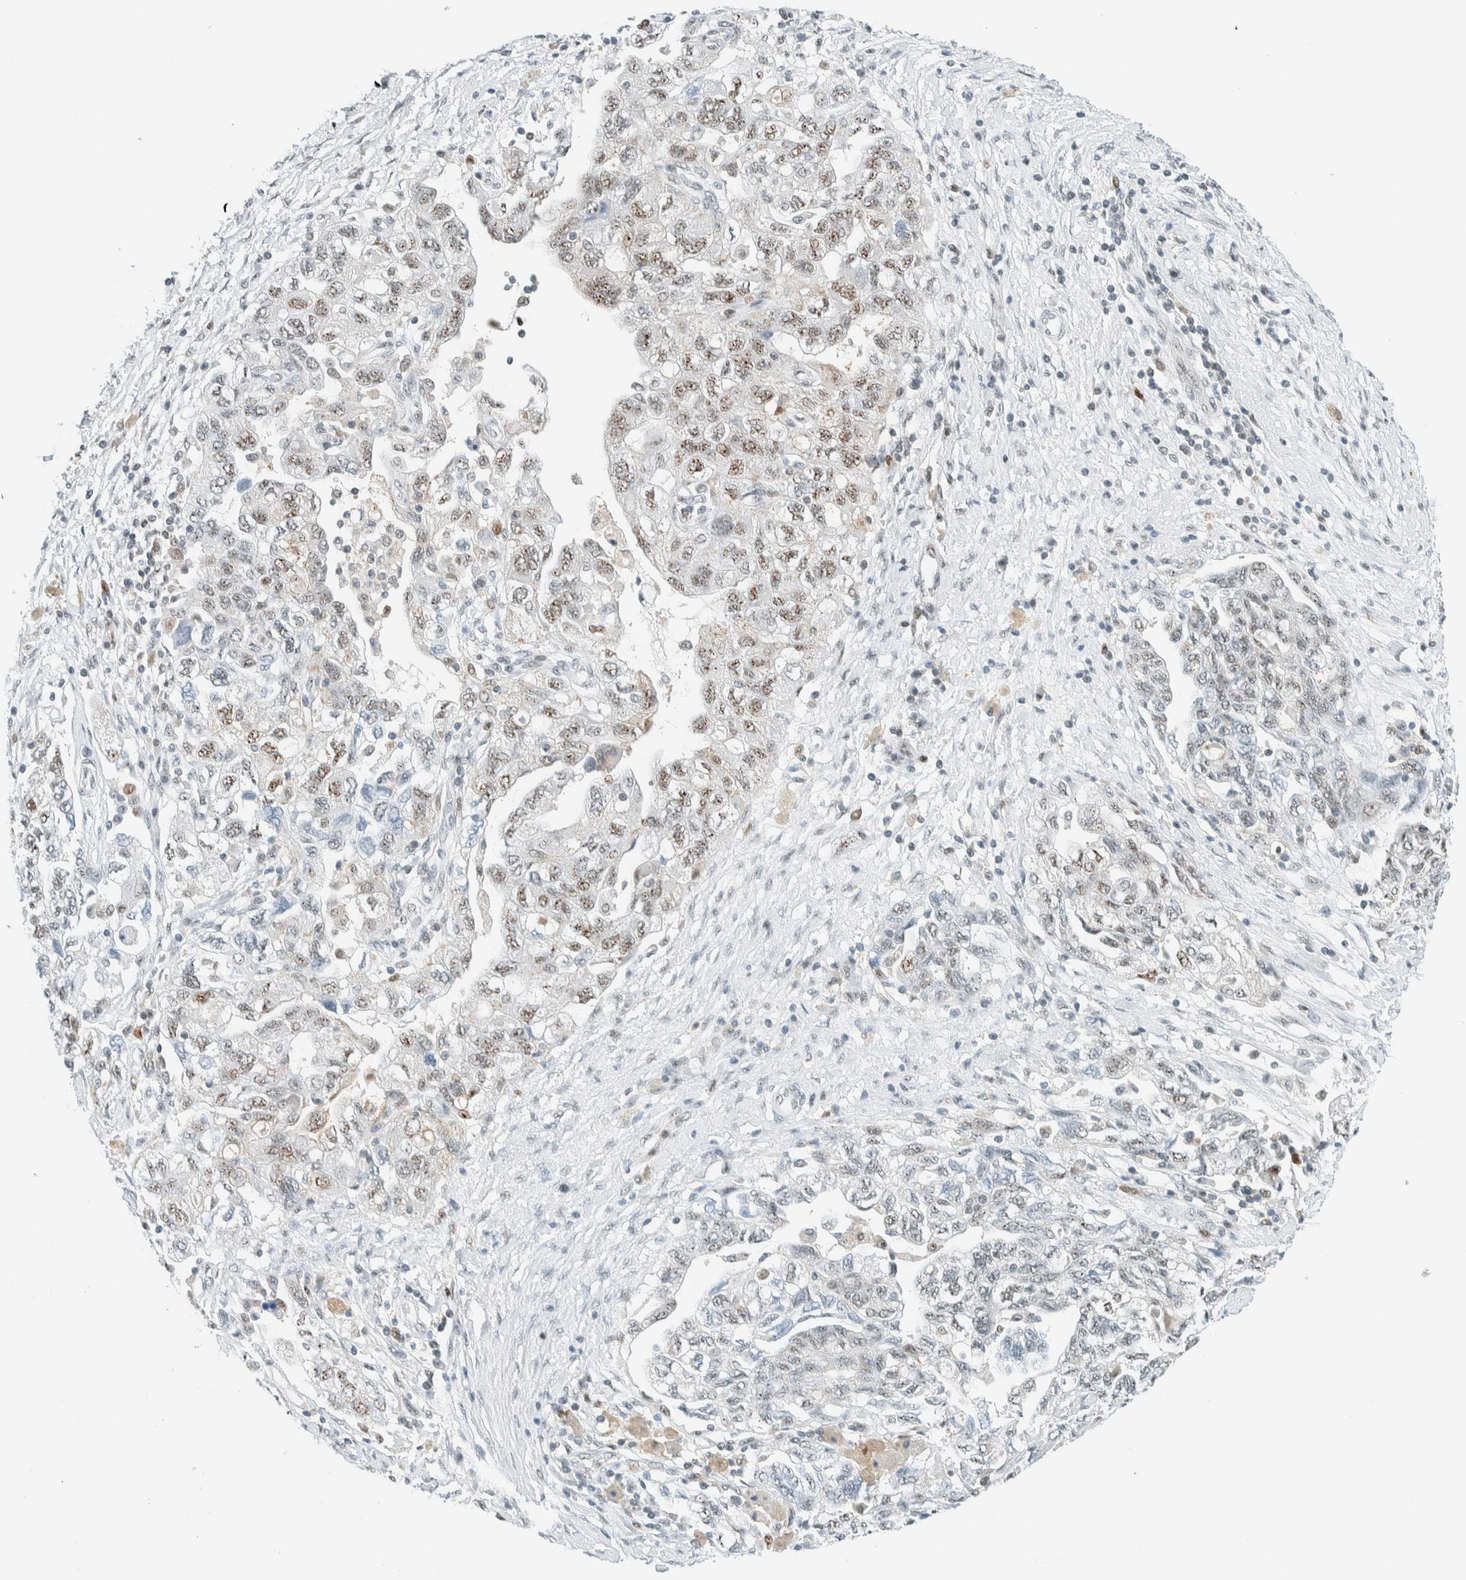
{"staining": {"intensity": "weak", "quantity": ">75%", "location": "nuclear"}, "tissue": "ovarian cancer", "cell_type": "Tumor cells", "image_type": "cancer", "snomed": [{"axis": "morphology", "description": "Carcinoma, NOS"}, {"axis": "morphology", "description": "Cystadenocarcinoma, serous, NOS"}, {"axis": "topography", "description": "Ovary"}], "caption": "The immunohistochemical stain shows weak nuclear expression in tumor cells of ovarian cancer (carcinoma) tissue.", "gene": "CYSRT1", "patient": {"sex": "female", "age": 69}}